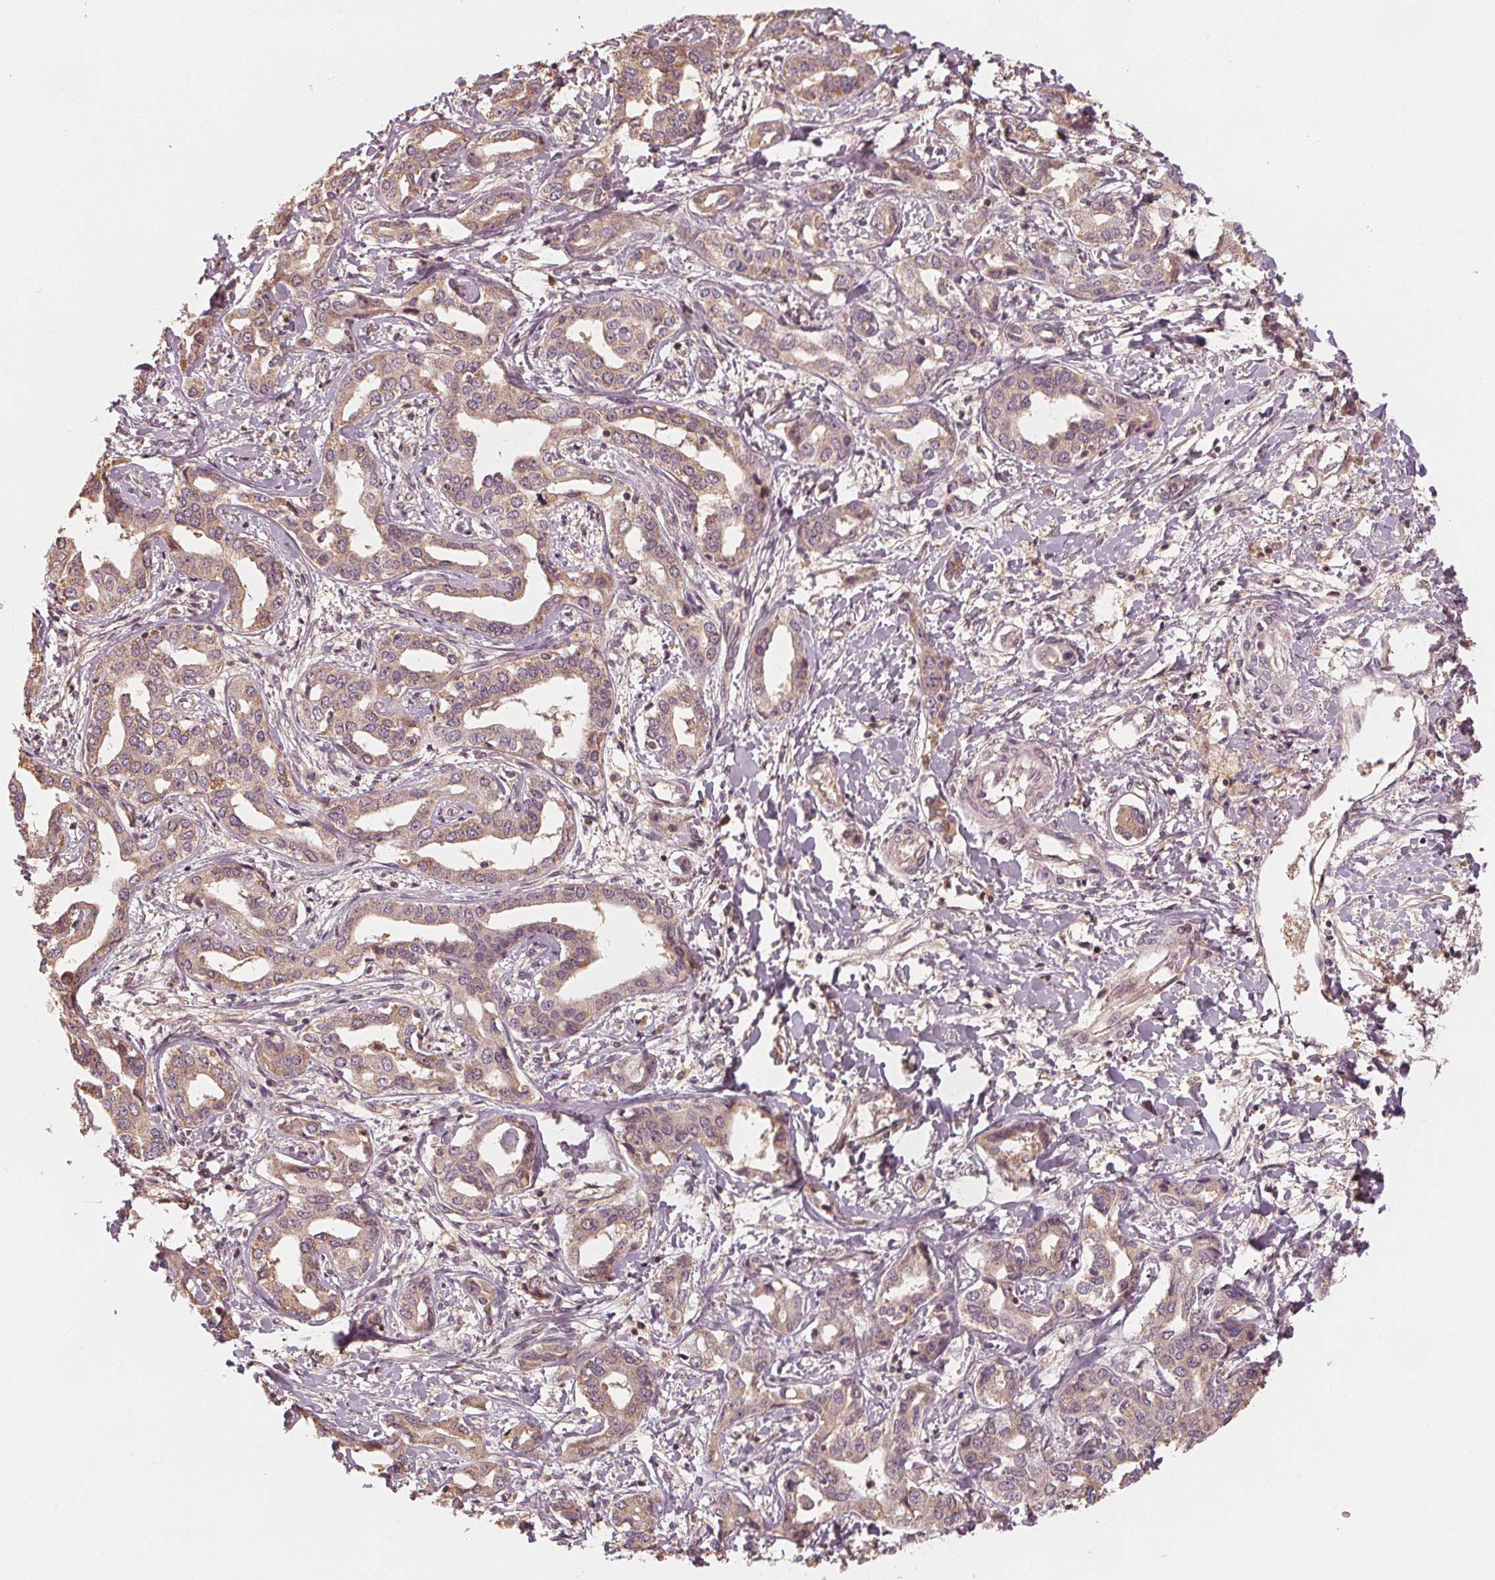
{"staining": {"intensity": "moderate", "quantity": ">75%", "location": "cytoplasmic/membranous"}, "tissue": "liver cancer", "cell_type": "Tumor cells", "image_type": "cancer", "snomed": [{"axis": "morphology", "description": "Cholangiocarcinoma"}, {"axis": "topography", "description": "Liver"}], "caption": "Liver cancer (cholangiocarcinoma) stained with DAB (3,3'-diaminobenzidine) IHC demonstrates medium levels of moderate cytoplasmic/membranous staining in approximately >75% of tumor cells.", "gene": "GNB2", "patient": {"sex": "male", "age": 59}}